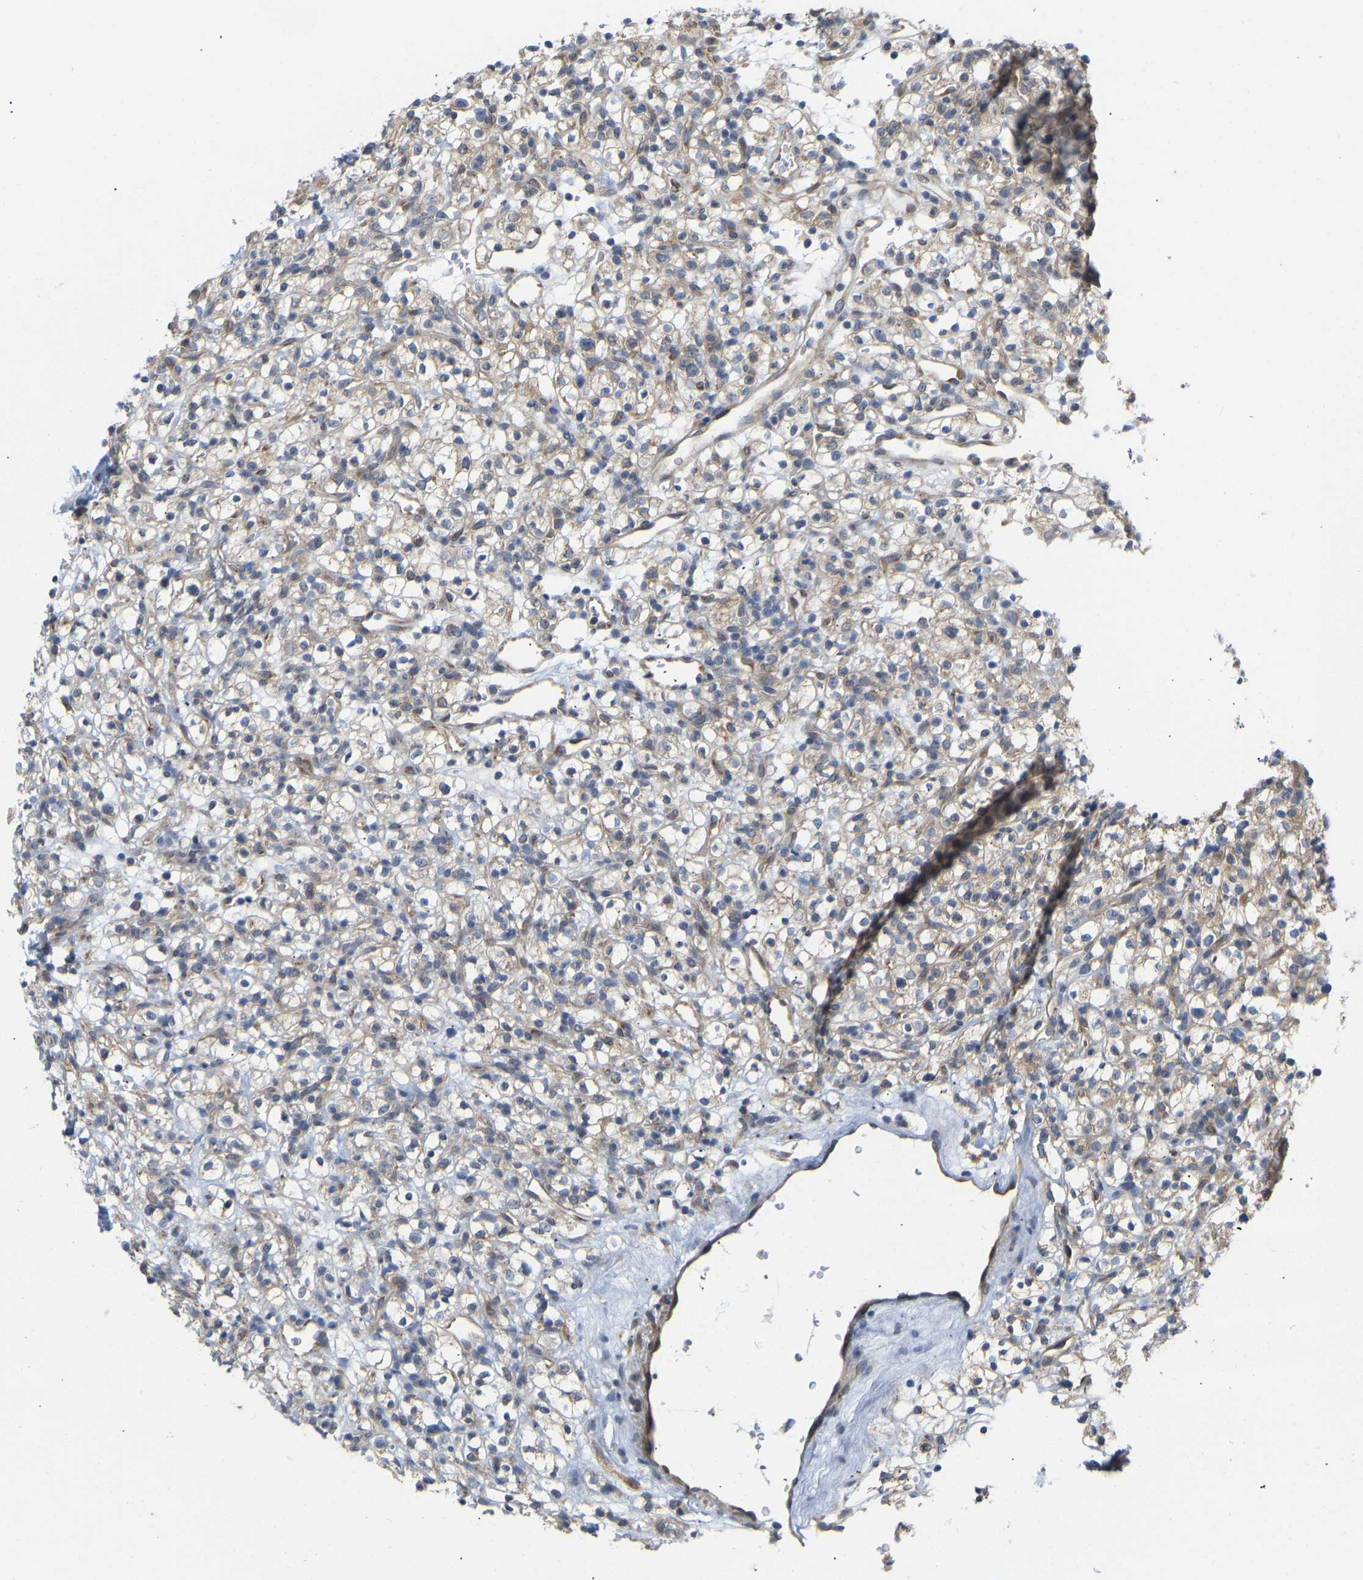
{"staining": {"intensity": "moderate", "quantity": "25%-75%", "location": "cytoplasmic/membranous"}, "tissue": "renal cancer", "cell_type": "Tumor cells", "image_type": "cancer", "snomed": [{"axis": "morphology", "description": "Normal tissue, NOS"}, {"axis": "morphology", "description": "Adenocarcinoma, NOS"}, {"axis": "topography", "description": "Kidney"}], "caption": "An image of adenocarcinoma (renal) stained for a protein exhibits moderate cytoplasmic/membranous brown staining in tumor cells. (DAB (3,3'-diaminobenzidine) IHC, brown staining for protein, blue staining for nuclei).", "gene": "BEND3", "patient": {"sex": "female", "age": 72}}